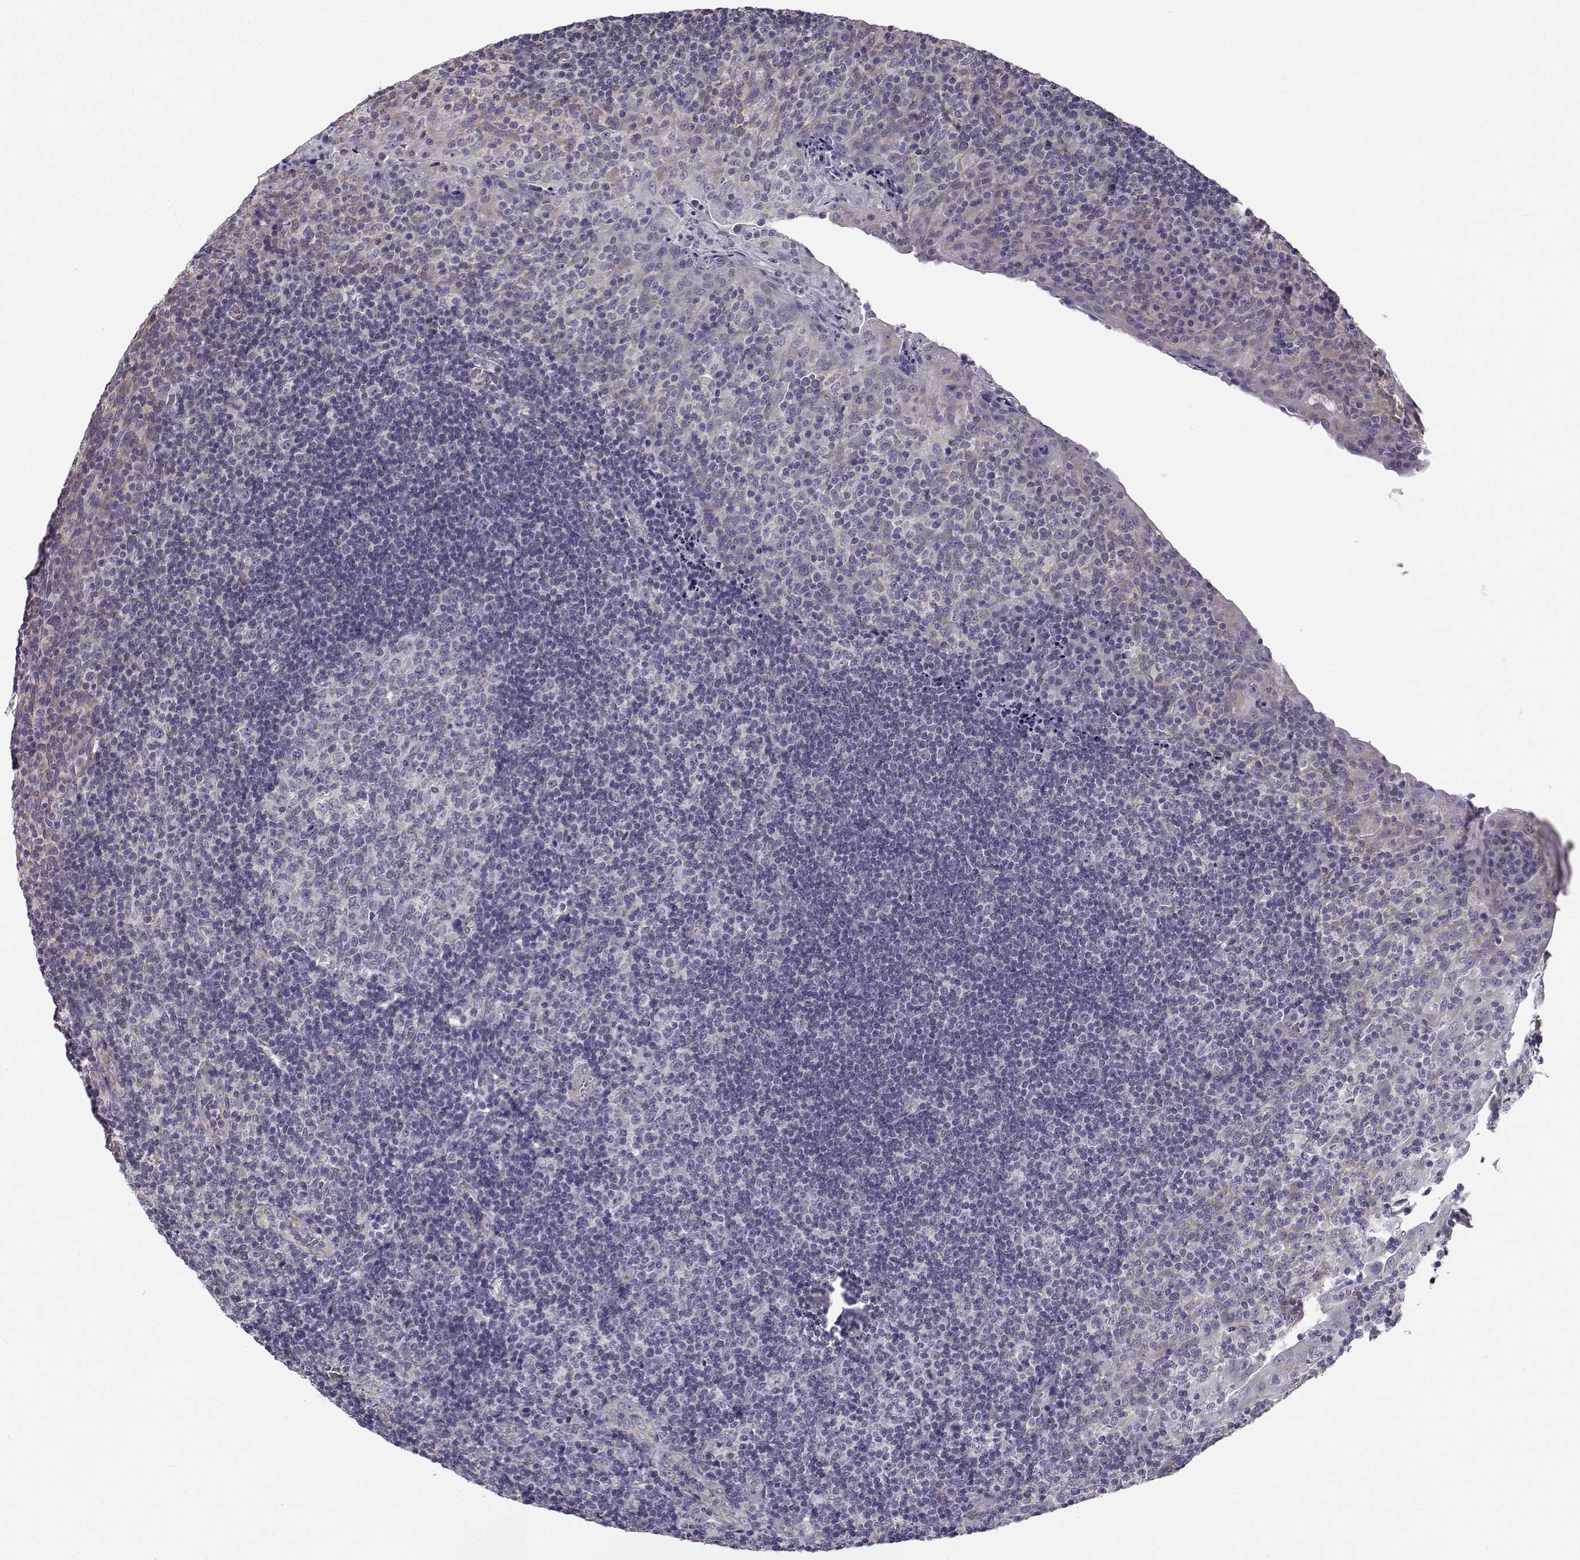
{"staining": {"intensity": "negative", "quantity": "none", "location": "none"}, "tissue": "tonsil", "cell_type": "Germinal center cells", "image_type": "normal", "snomed": [{"axis": "morphology", "description": "Normal tissue, NOS"}, {"axis": "topography", "description": "Tonsil"}], "caption": "Immunohistochemistry (IHC) micrograph of normal human tonsil stained for a protein (brown), which shows no positivity in germinal center cells. The staining is performed using DAB (3,3'-diaminobenzidine) brown chromogen with nuclei counter-stained in using hematoxylin.", "gene": "BEND6", "patient": {"sex": "male", "age": 17}}